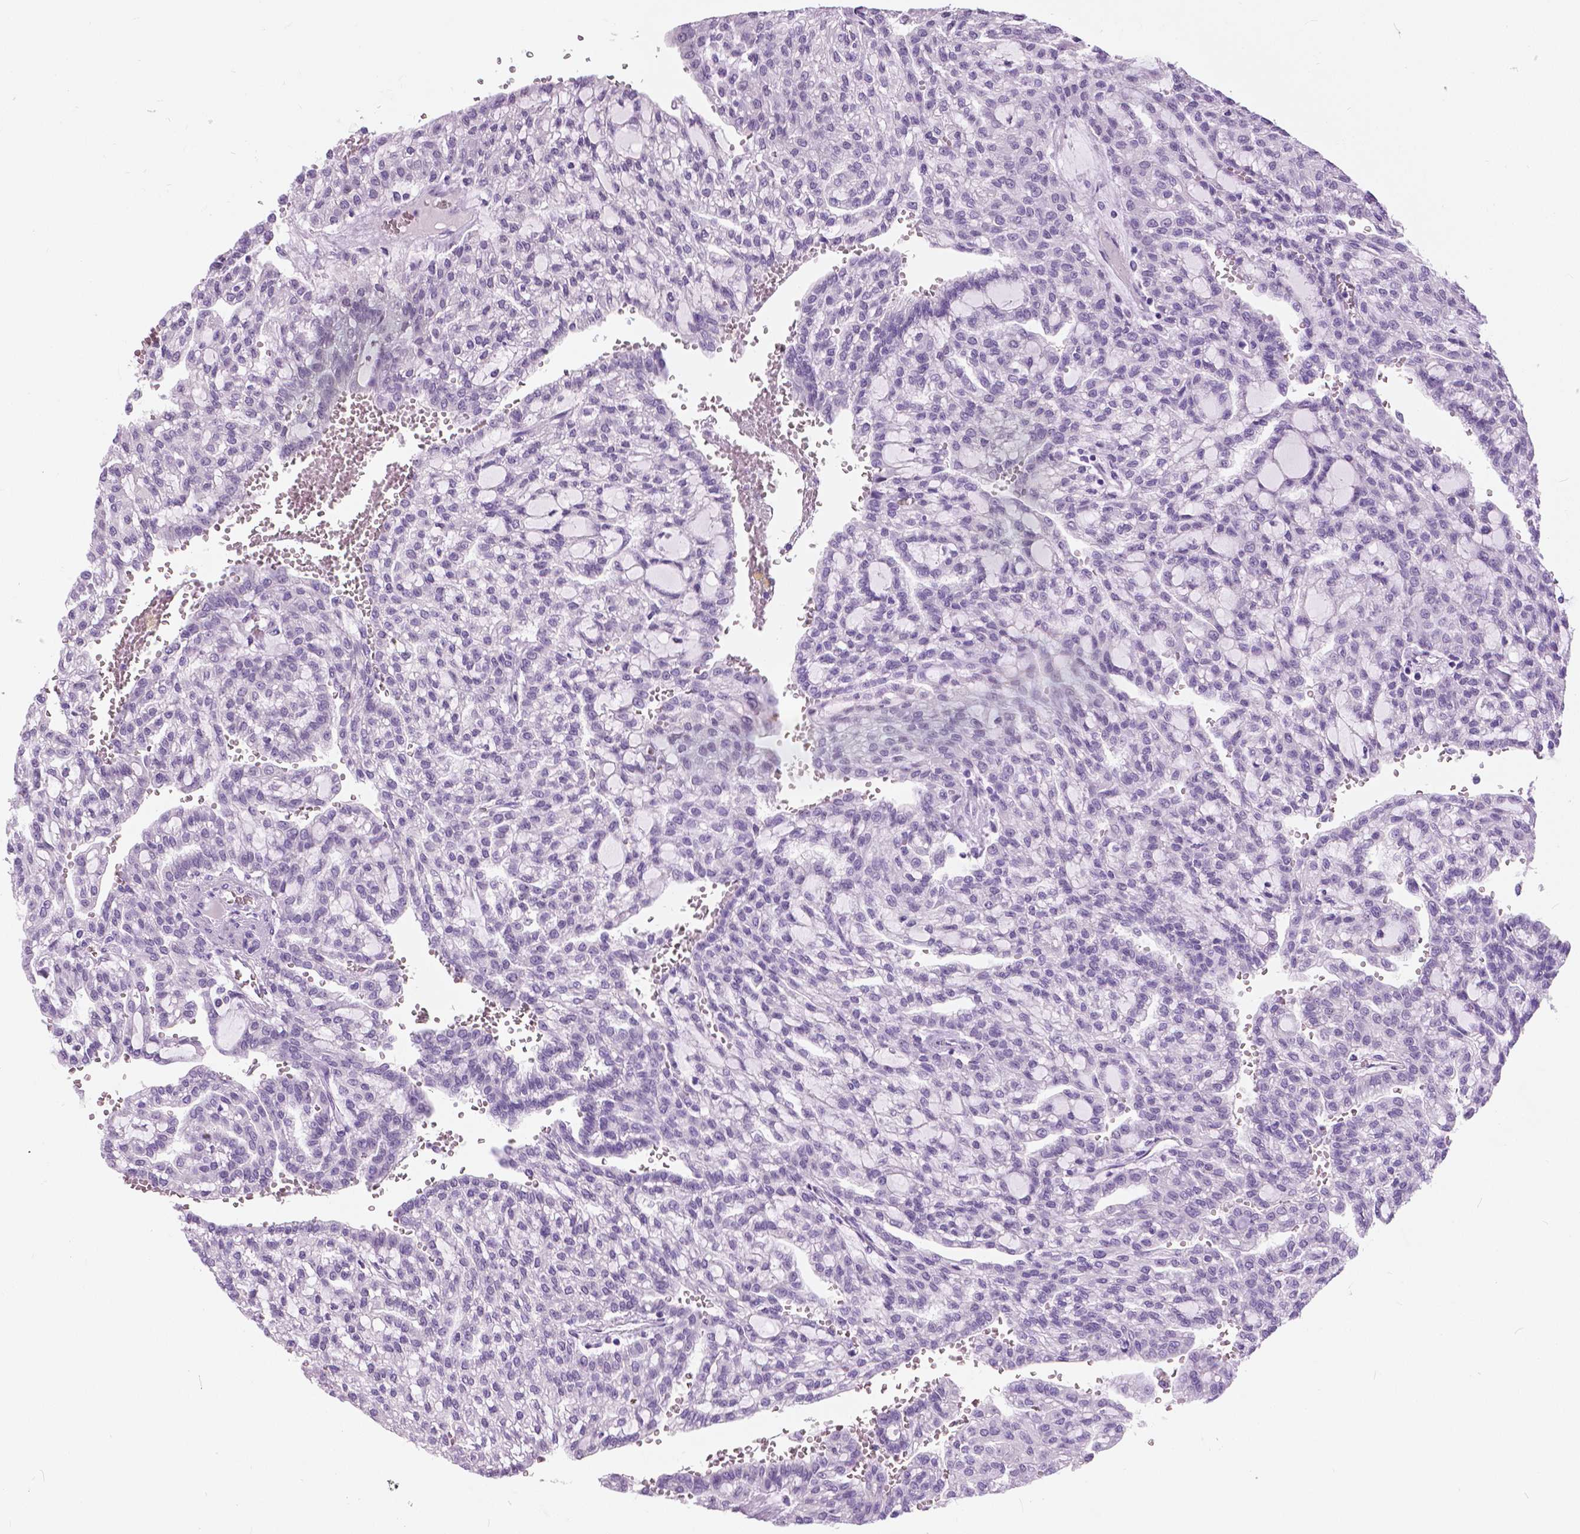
{"staining": {"intensity": "negative", "quantity": "none", "location": "none"}, "tissue": "renal cancer", "cell_type": "Tumor cells", "image_type": "cancer", "snomed": [{"axis": "morphology", "description": "Adenocarcinoma, NOS"}, {"axis": "topography", "description": "Kidney"}], "caption": "Photomicrograph shows no significant protein staining in tumor cells of renal cancer.", "gene": "MYOM1", "patient": {"sex": "male", "age": 63}}